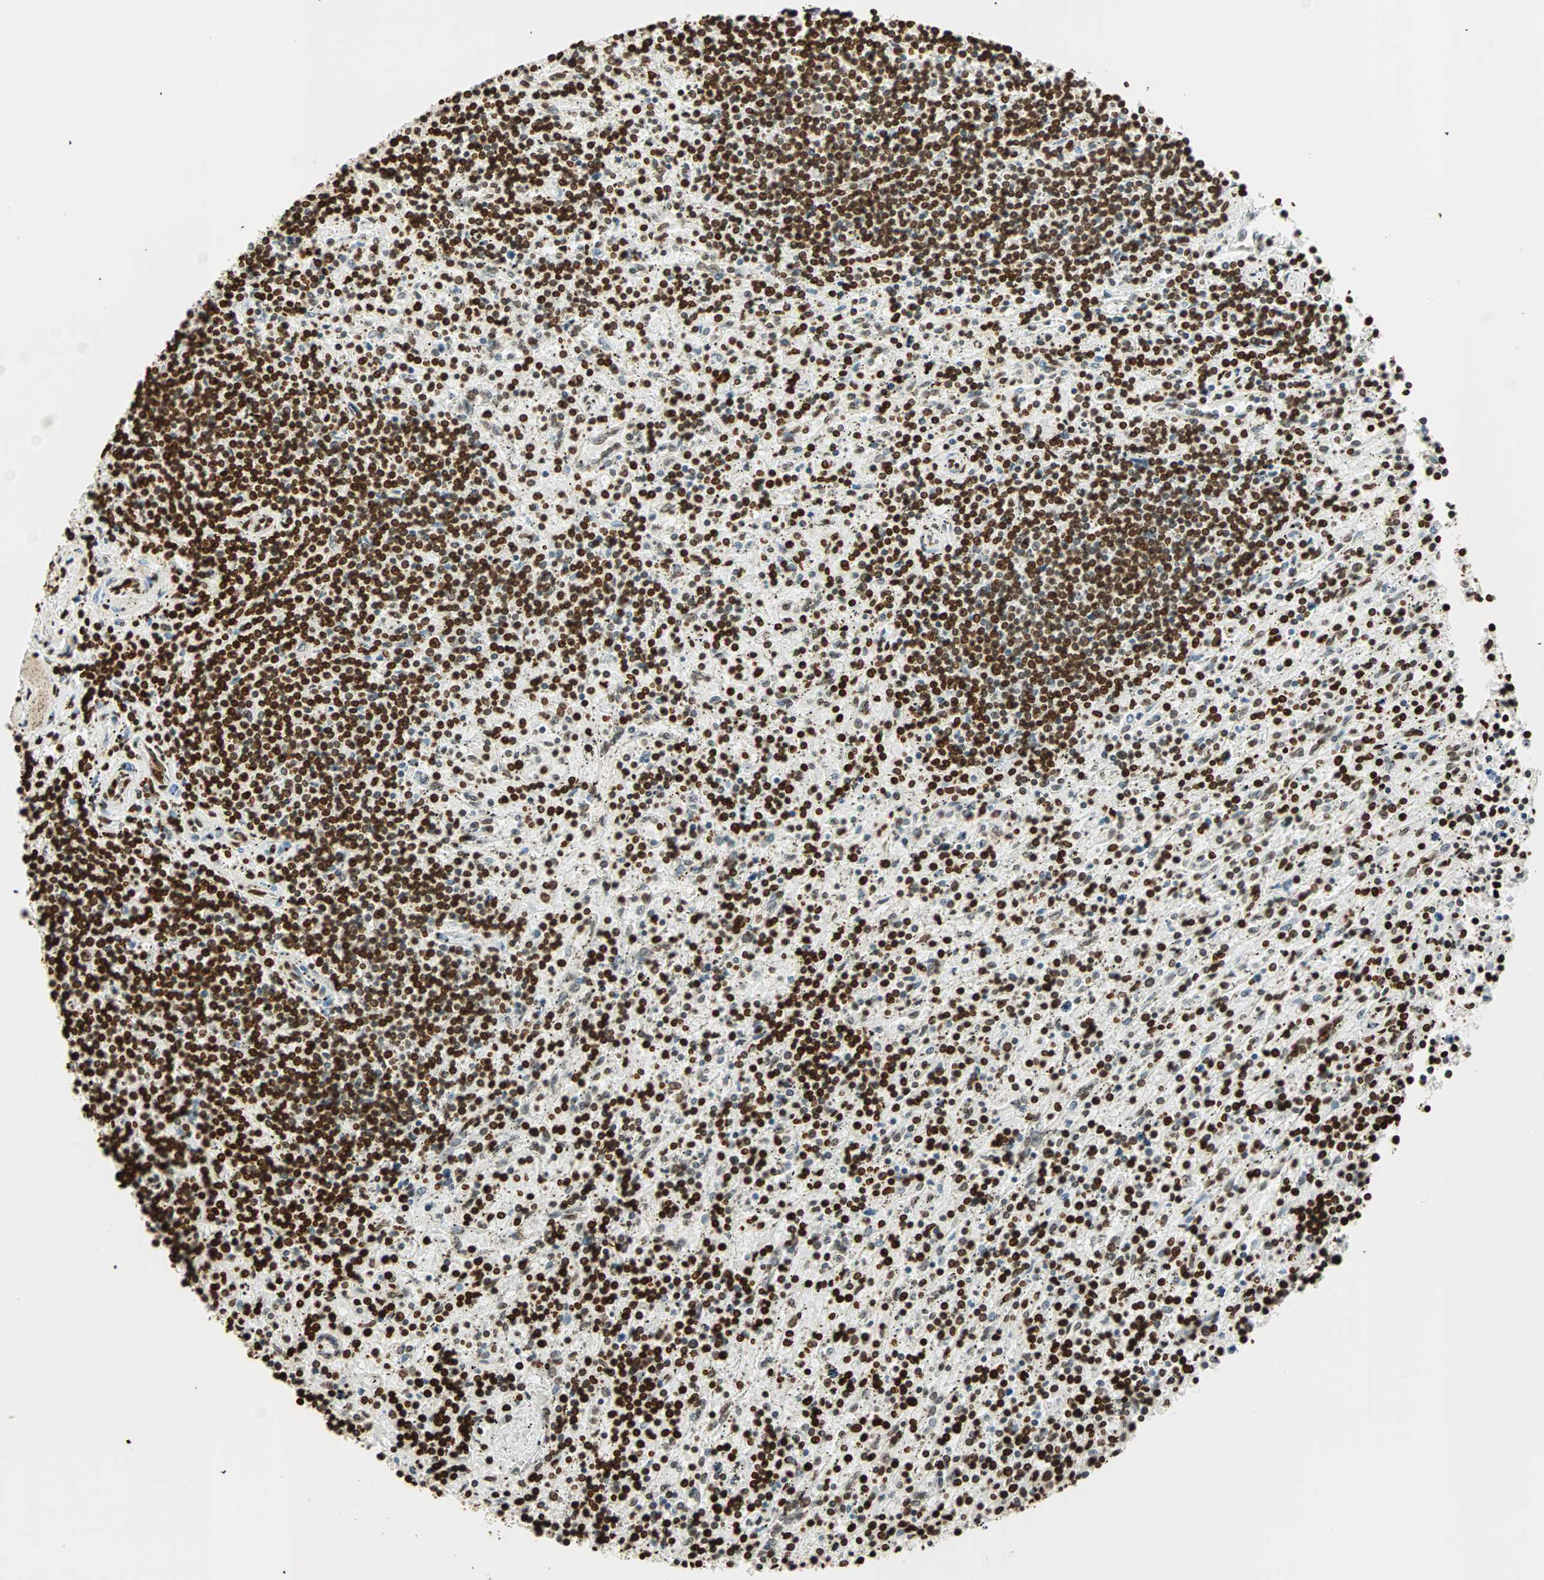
{"staining": {"intensity": "strong", "quantity": ">75%", "location": "nuclear"}, "tissue": "lymphoma", "cell_type": "Tumor cells", "image_type": "cancer", "snomed": [{"axis": "morphology", "description": "Malignant lymphoma, non-Hodgkin's type, Low grade"}, {"axis": "topography", "description": "Spleen"}], "caption": "Lymphoma stained with a protein marker displays strong staining in tumor cells.", "gene": "GLI2", "patient": {"sex": "male", "age": 76}}